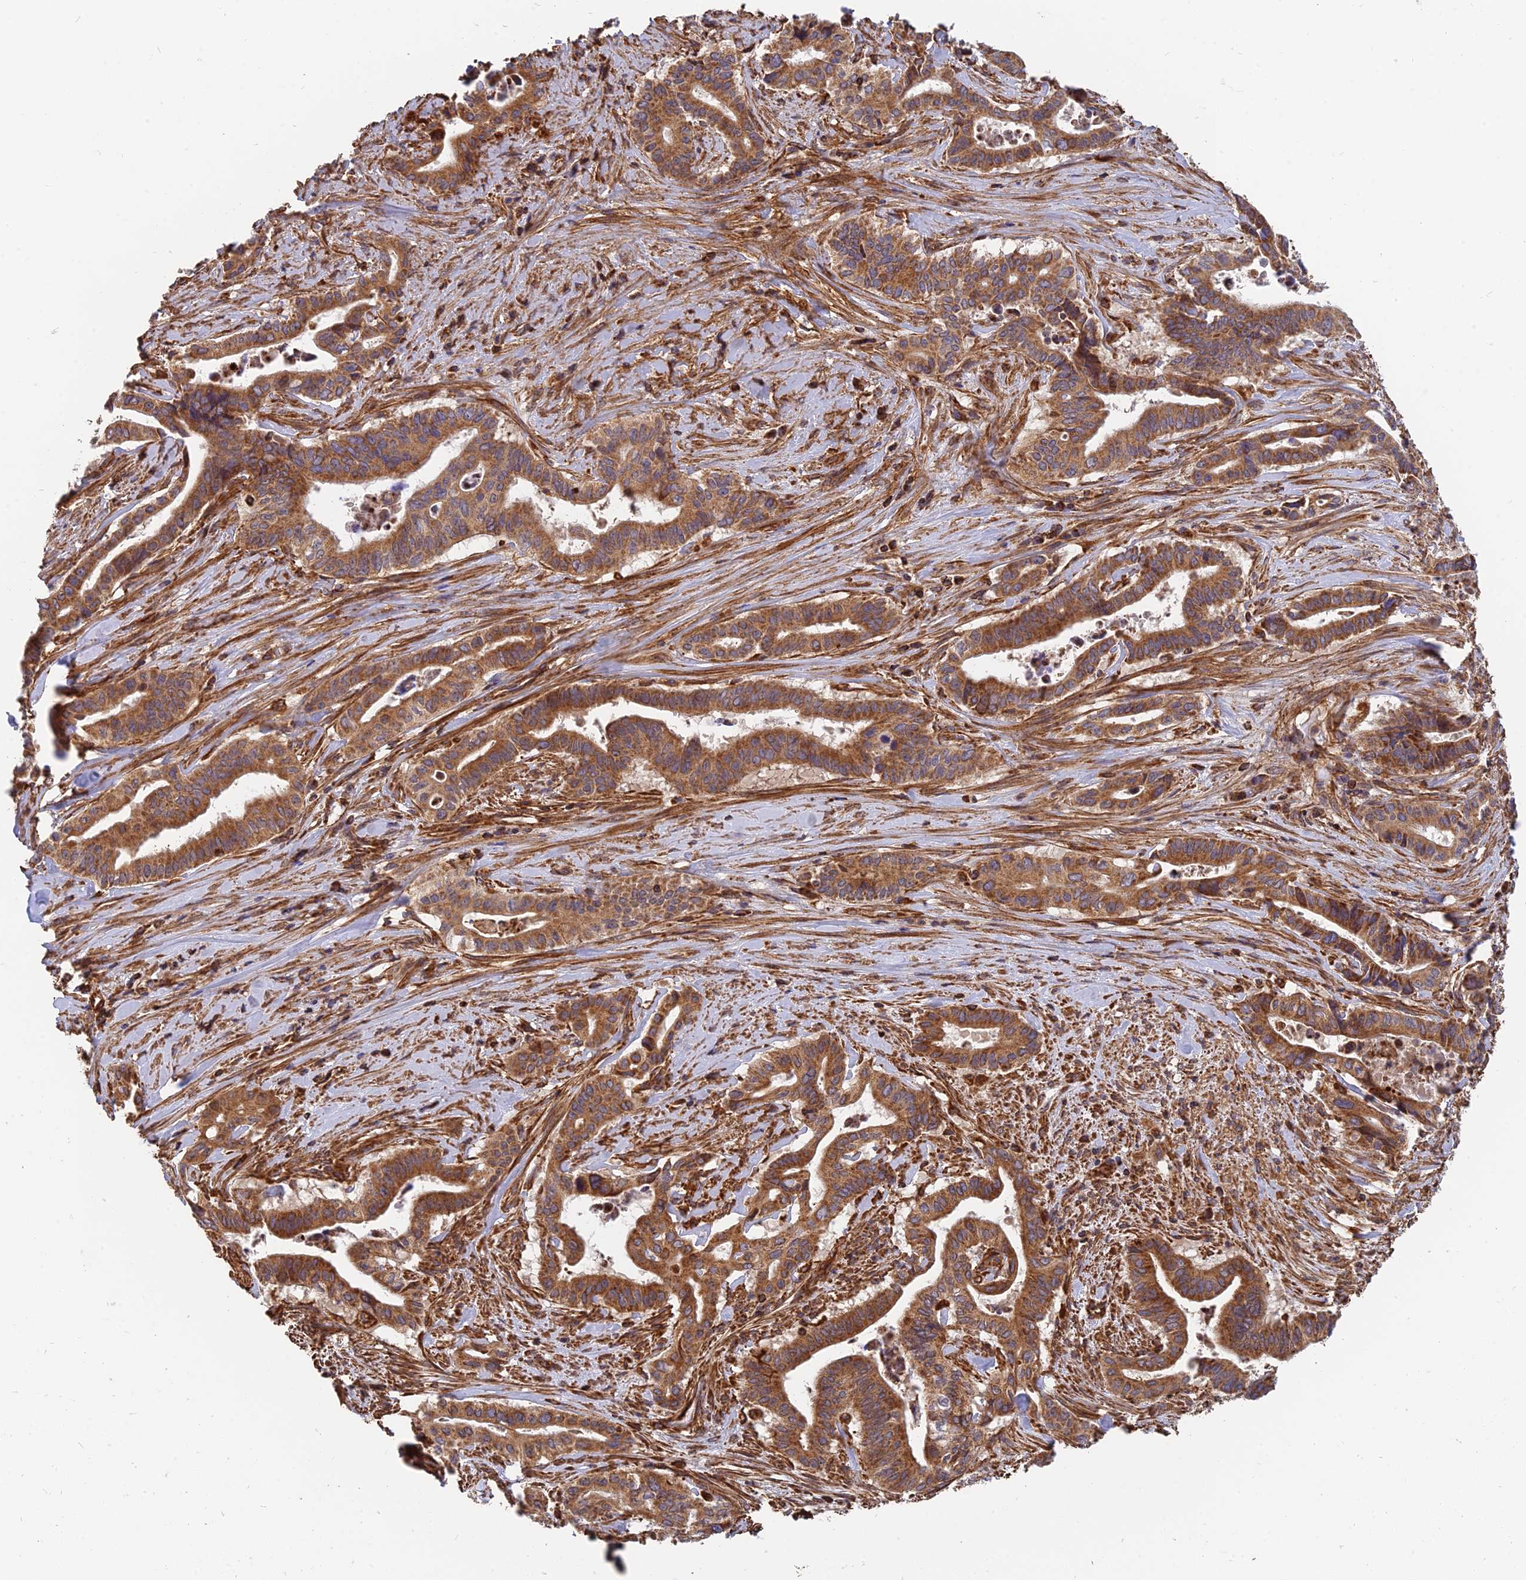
{"staining": {"intensity": "moderate", "quantity": ">75%", "location": "cytoplasmic/membranous"}, "tissue": "pancreatic cancer", "cell_type": "Tumor cells", "image_type": "cancer", "snomed": [{"axis": "morphology", "description": "Adenocarcinoma, NOS"}, {"axis": "topography", "description": "Pancreas"}], "caption": "A brown stain shows moderate cytoplasmic/membranous positivity of a protein in adenocarcinoma (pancreatic) tumor cells.", "gene": "DSTYK", "patient": {"sex": "female", "age": 77}}